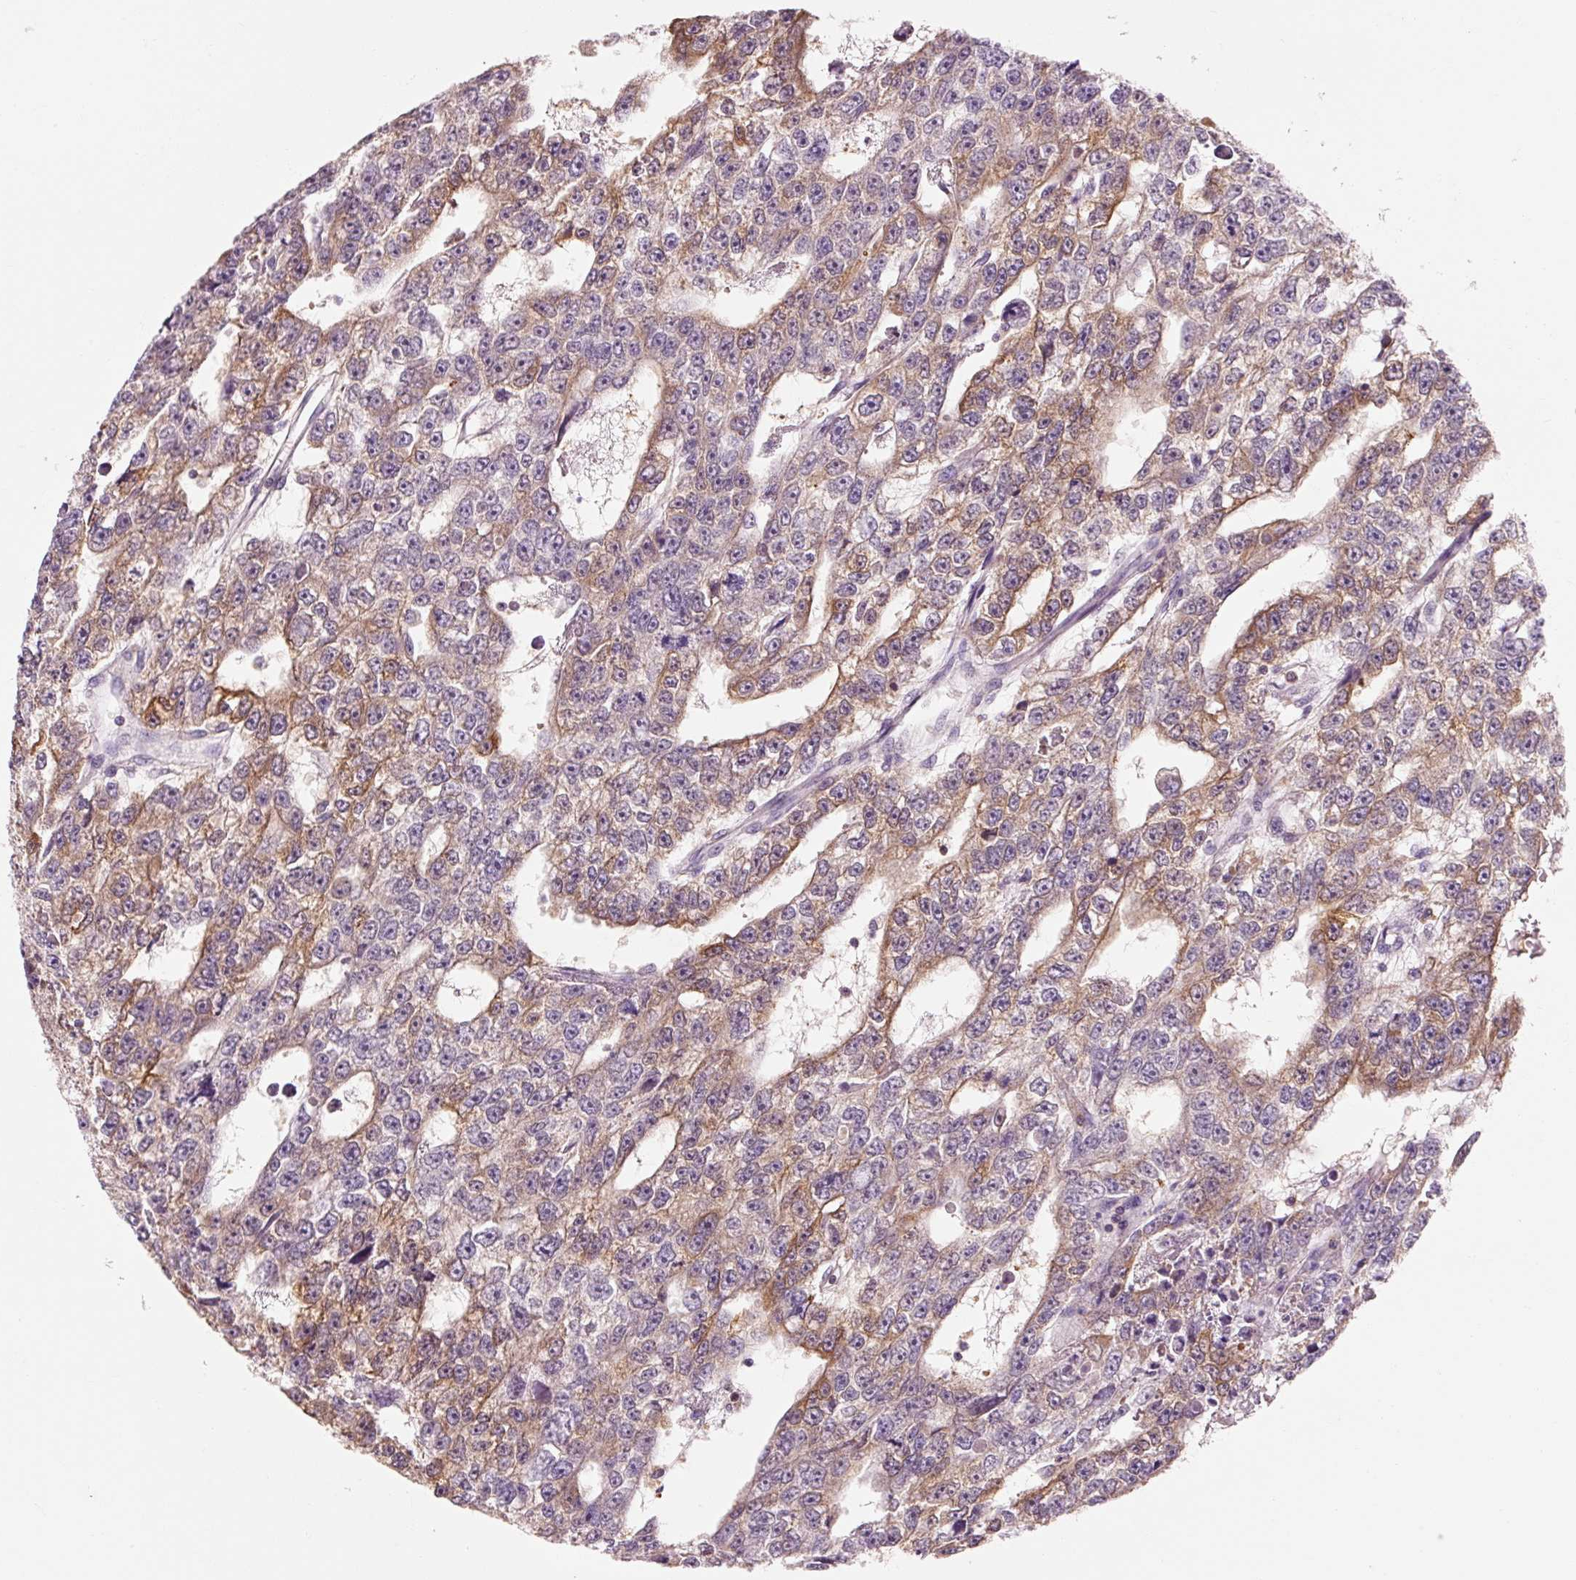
{"staining": {"intensity": "moderate", "quantity": ">75%", "location": "cytoplasmic/membranous"}, "tissue": "testis cancer", "cell_type": "Tumor cells", "image_type": "cancer", "snomed": [{"axis": "morphology", "description": "Carcinoma, Embryonal, NOS"}, {"axis": "topography", "description": "Testis"}], "caption": "This is an image of IHC staining of testis cancer (embryonal carcinoma), which shows moderate positivity in the cytoplasmic/membranous of tumor cells.", "gene": "OR8K1", "patient": {"sex": "male", "age": 20}}